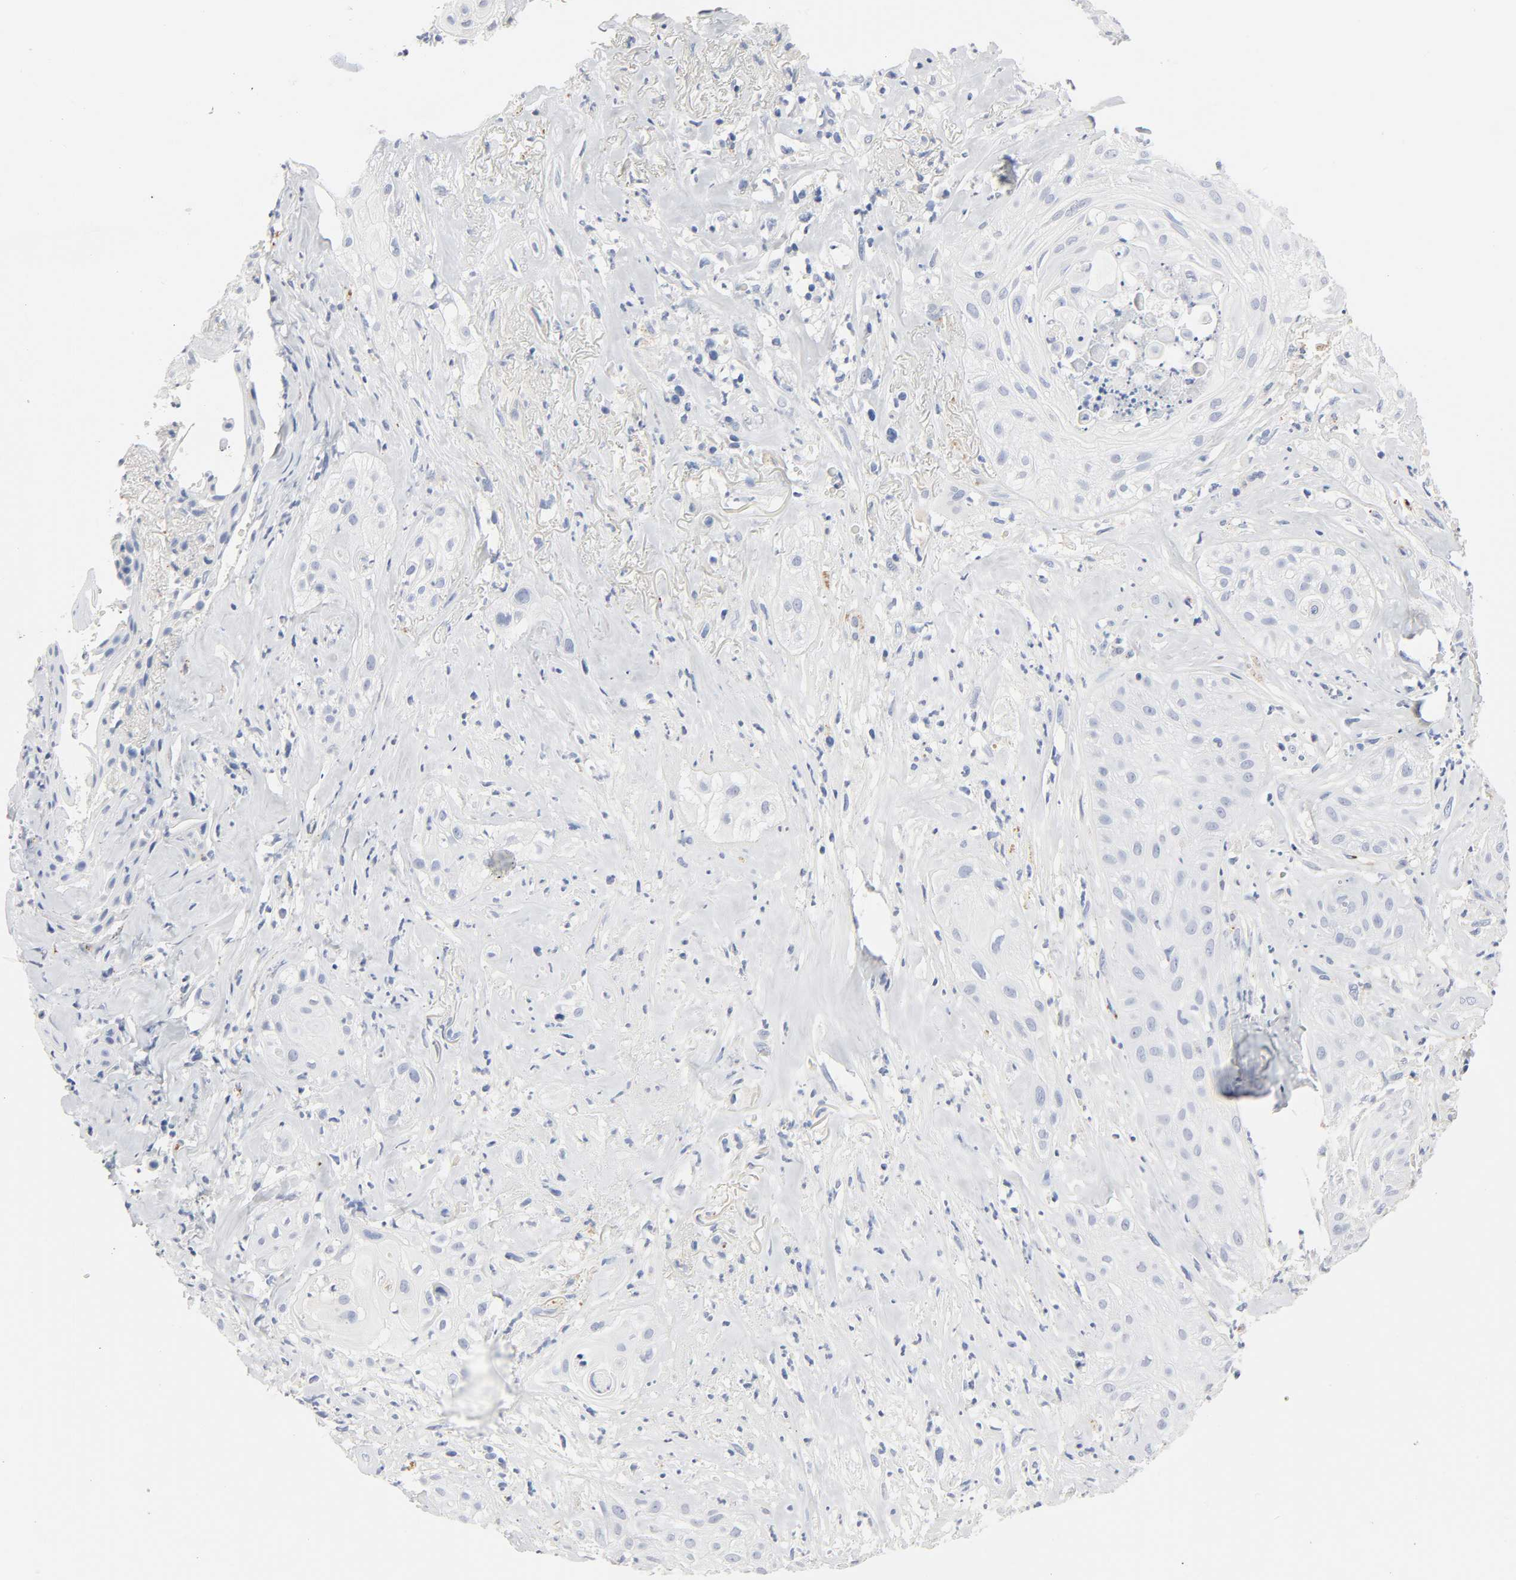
{"staining": {"intensity": "negative", "quantity": "none", "location": "none"}, "tissue": "skin cancer", "cell_type": "Tumor cells", "image_type": "cancer", "snomed": [{"axis": "morphology", "description": "Squamous cell carcinoma, NOS"}, {"axis": "topography", "description": "Skin"}], "caption": "This is a photomicrograph of IHC staining of squamous cell carcinoma (skin), which shows no staining in tumor cells. The staining was performed using DAB (3,3'-diaminobenzidine) to visualize the protein expression in brown, while the nuclei were stained in blue with hematoxylin (Magnification: 20x).", "gene": "PLP1", "patient": {"sex": "male", "age": 65}}